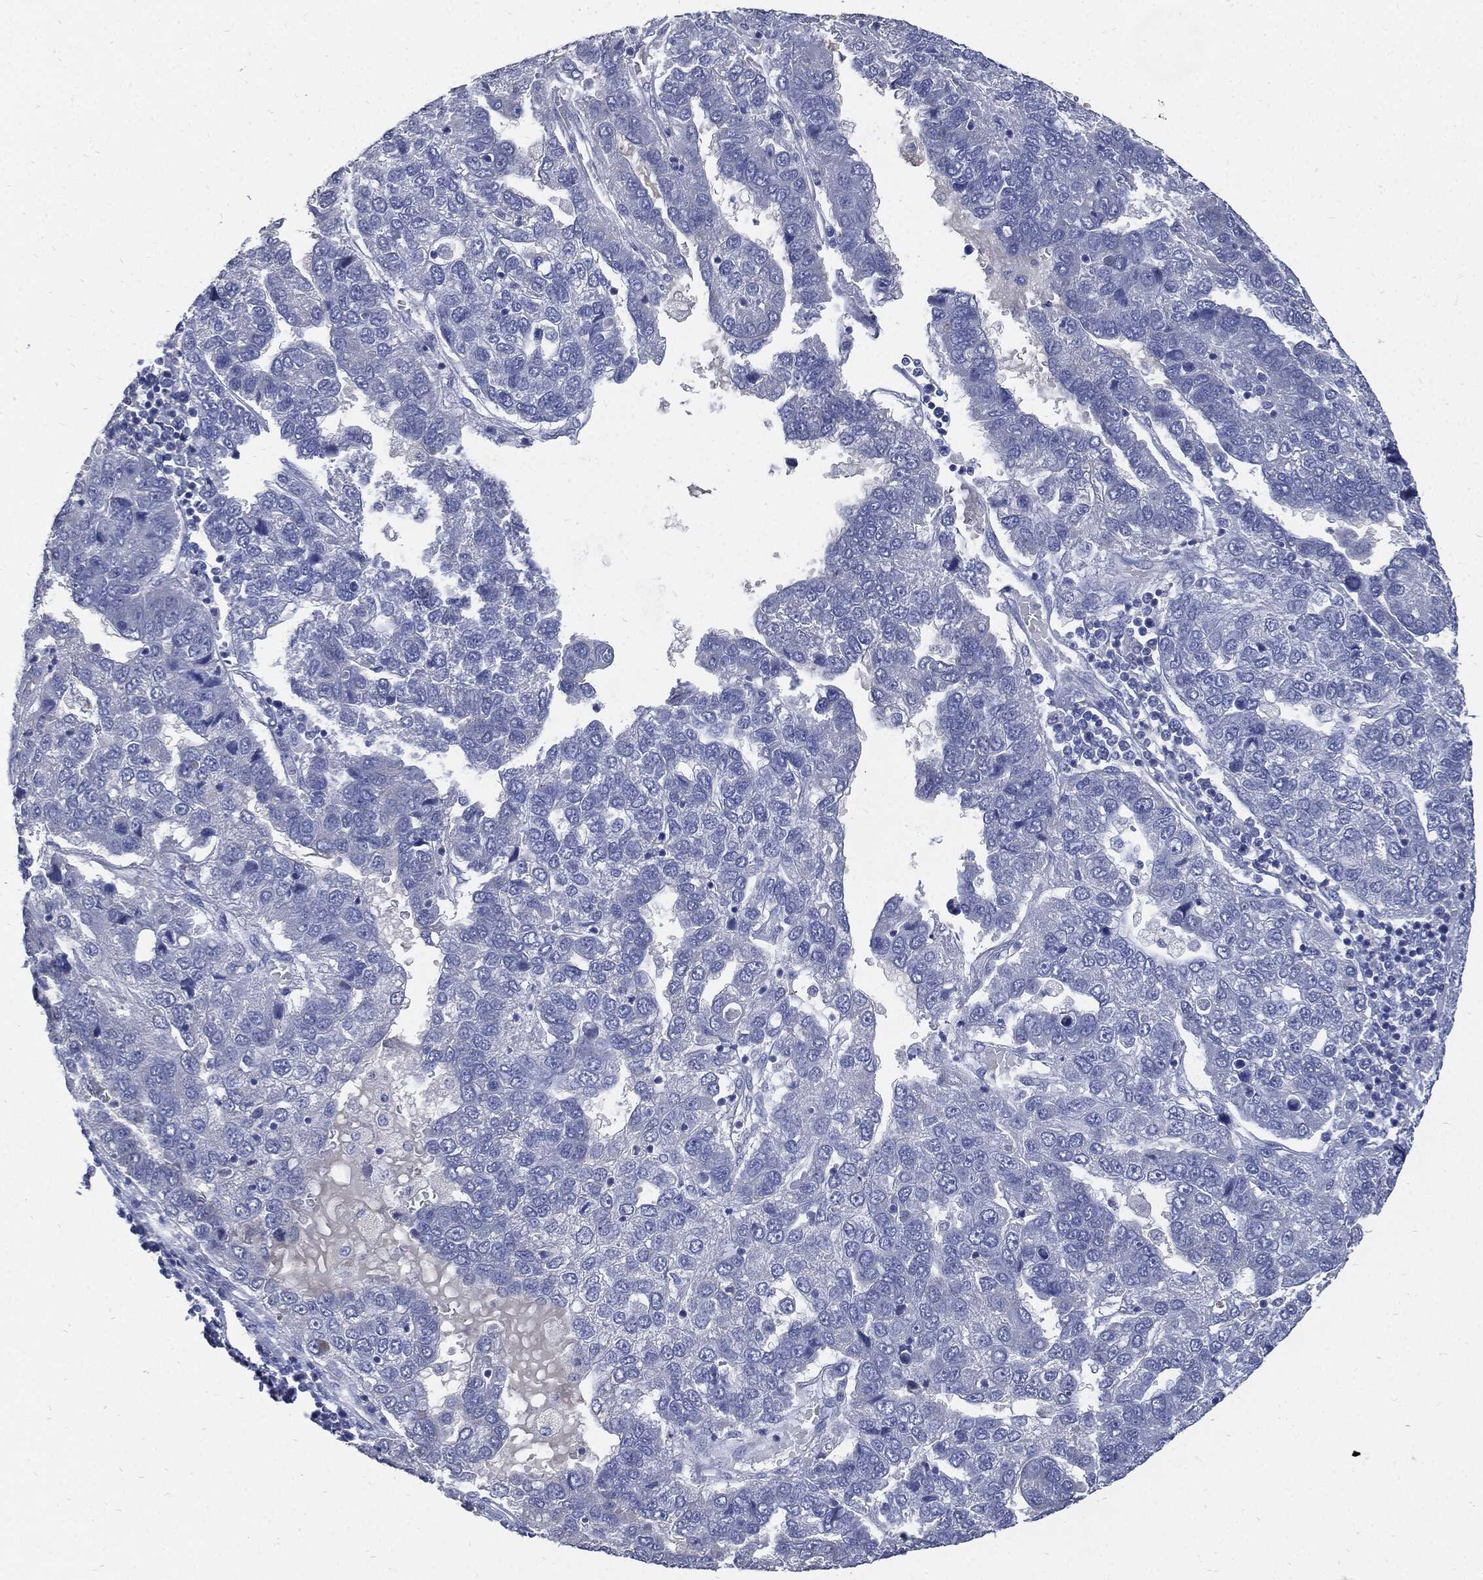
{"staining": {"intensity": "negative", "quantity": "none", "location": "none"}, "tissue": "pancreatic cancer", "cell_type": "Tumor cells", "image_type": "cancer", "snomed": [{"axis": "morphology", "description": "Adenocarcinoma, NOS"}, {"axis": "topography", "description": "Pancreas"}], "caption": "Tumor cells are negative for brown protein staining in pancreatic cancer.", "gene": "CPE", "patient": {"sex": "female", "age": 61}}